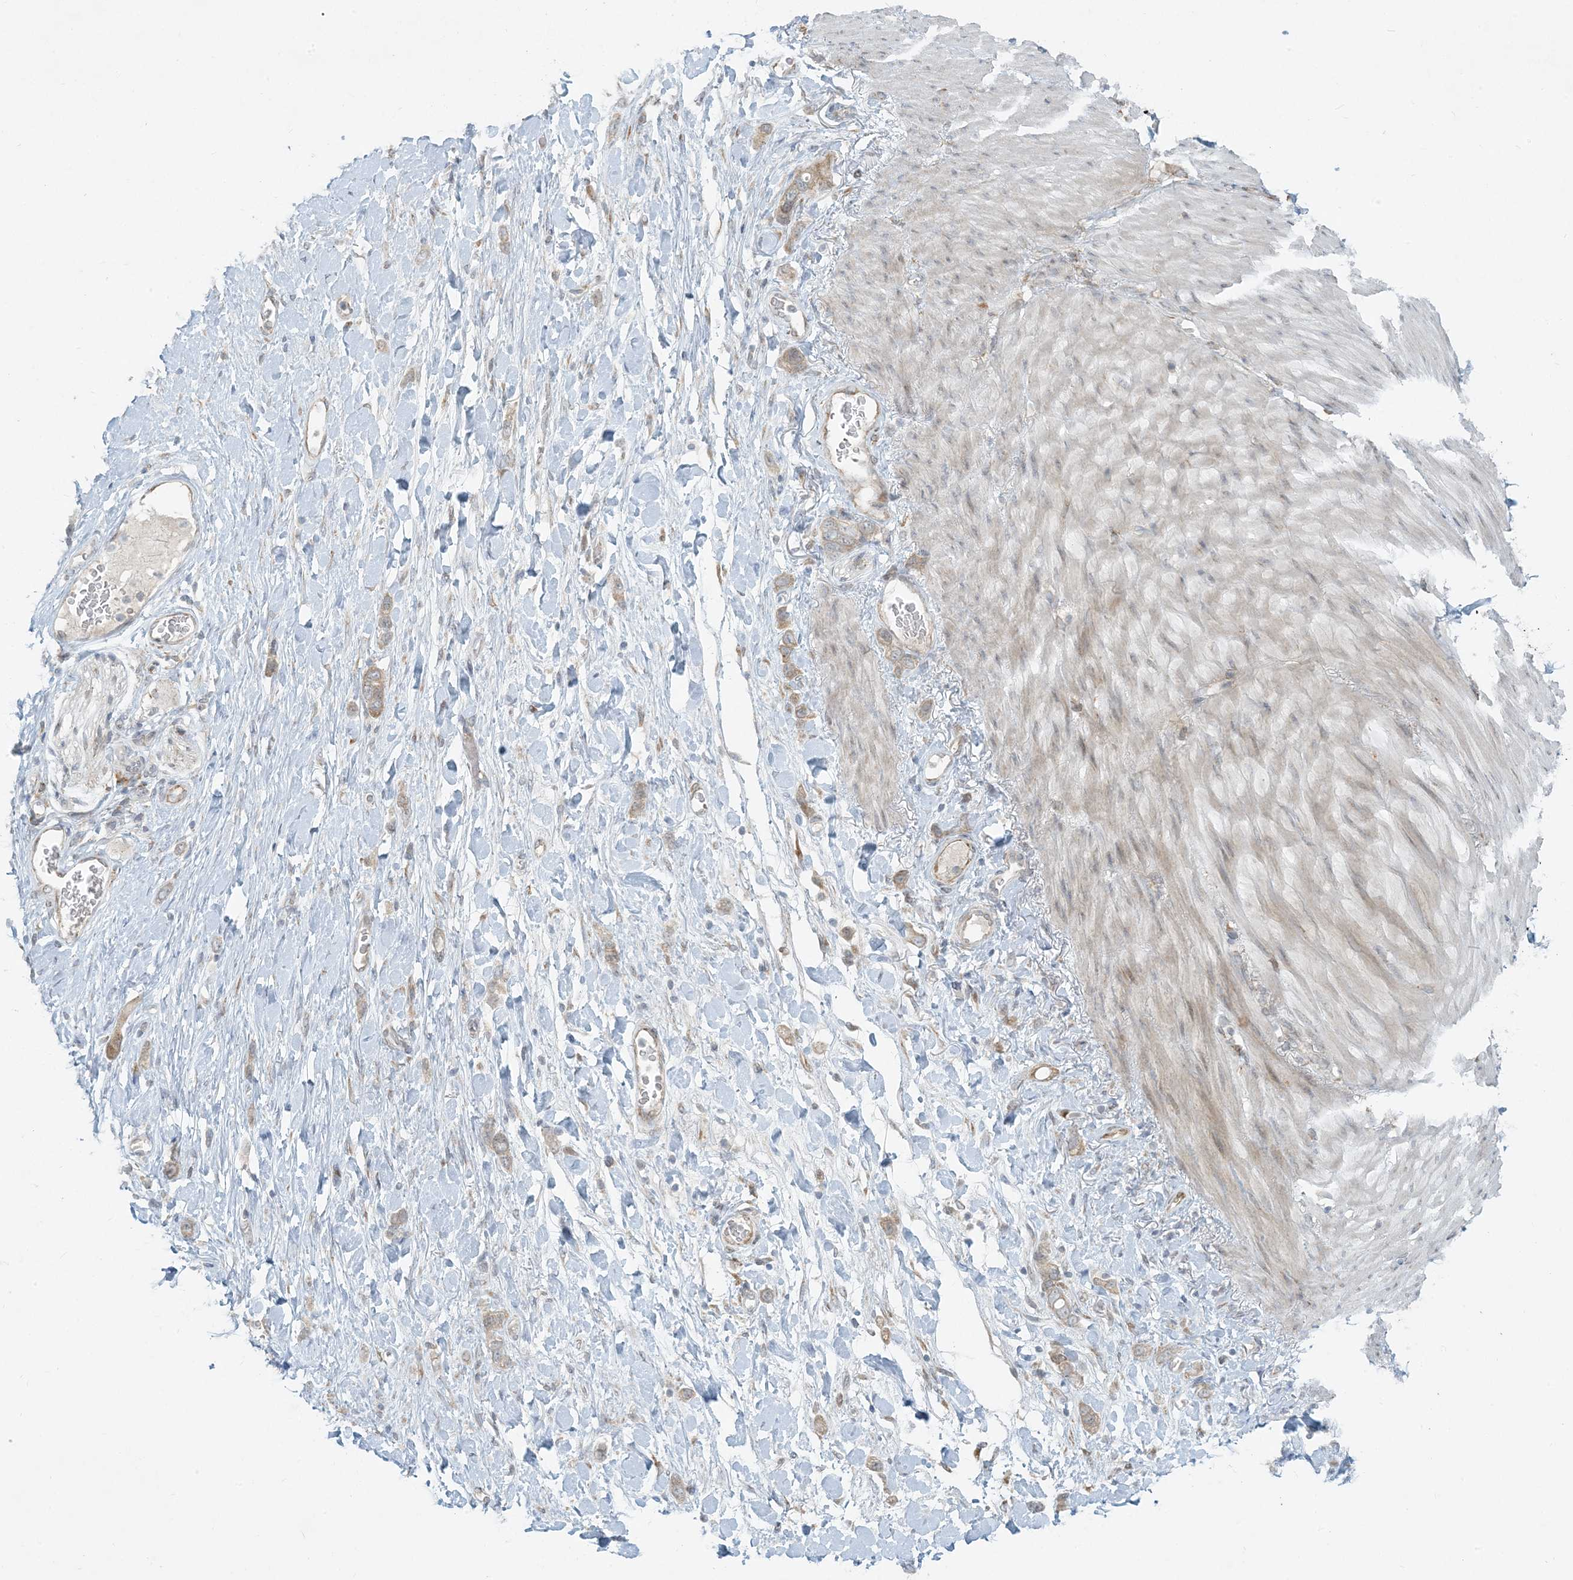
{"staining": {"intensity": "weak", "quantity": ">75%", "location": "cytoplasmic/membranous"}, "tissue": "stomach cancer", "cell_type": "Tumor cells", "image_type": "cancer", "snomed": [{"axis": "morphology", "description": "Adenocarcinoma, NOS"}, {"axis": "topography", "description": "Stomach"}], "caption": "Protein expression analysis of stomach adenocarcinoma exhibits weak cytoplasmic/membranous positivity in approximately >75% of tumor cells.", "gene": "HACL1", "patient": {"sex": "female", "age": 65}}